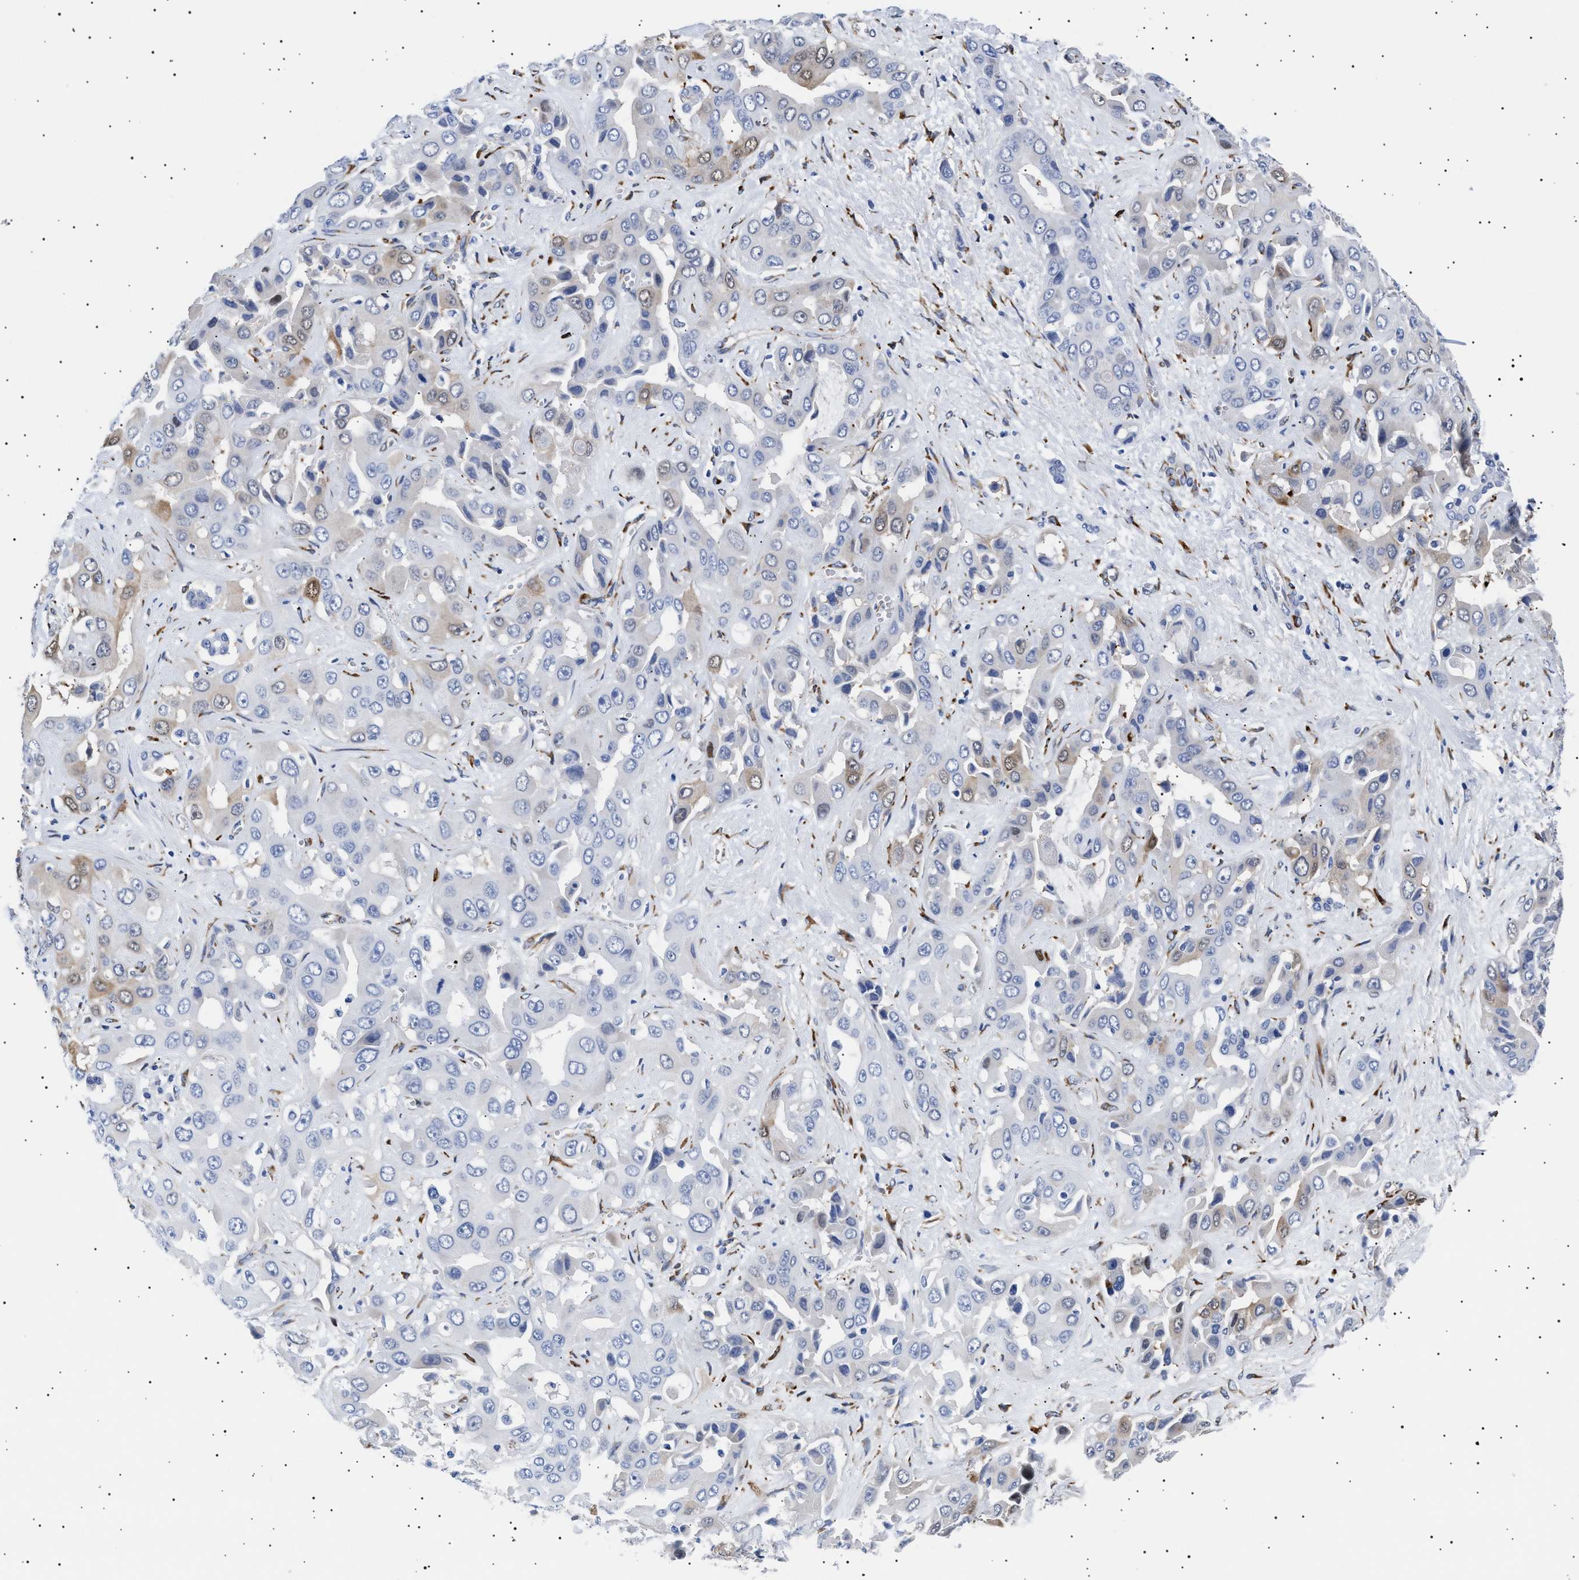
{"staining": {"intensity": "weak", "quantity": "<25%", "location": "cytoplasmic/membranous,nuclear"}, "tissue": "liver cancer", "cell_type": "Tumor cells", "image_type": "cancer", "snomed": [{"axis": "morphology", "description": "Cholangiocarcinoma"}, {"axis": "topography", "description": "Liver"}], "caption": "Immunohistochemical staining of human liver cancer (cholangiocarcinoma) shows no significant expression in tumor cells.", "gene": "HEMGN", "patient": {"sex": "female", "age": 52}}